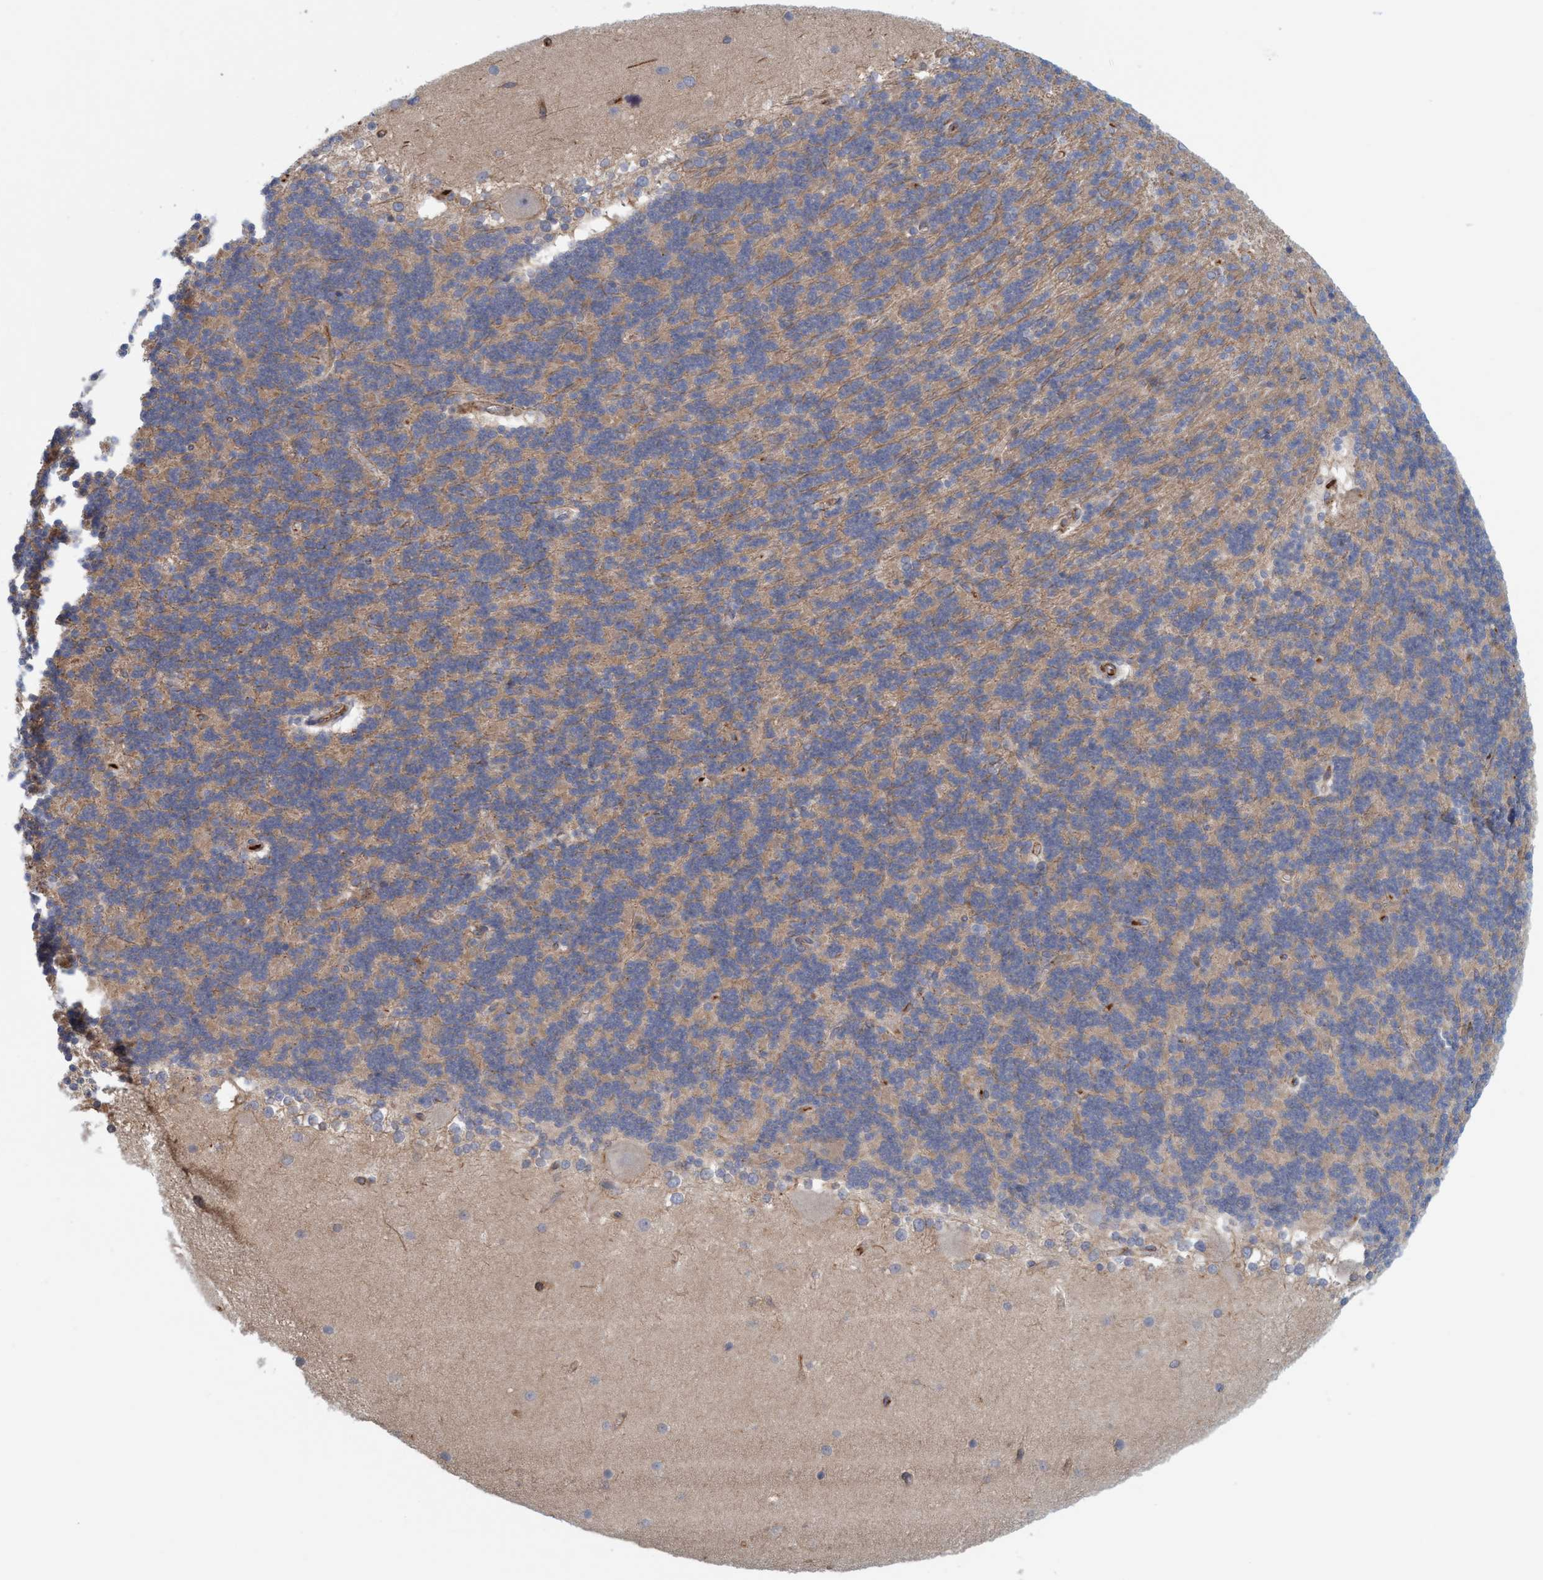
{"staining": {"intensity": "moderate", "quantity": ">75%", "location": "cytoplasmic/membranous"}, "tissue": "cerebellum", "cell_type": "Cells in granular layer", "image_type": "normal", "snomed": [{"axis": "morphology", "description": "Normal tissue, NOS"}, {"axis": "topography", "description": "Cerebellum"}], "caption": "Immunohistochemical staining of benign cerebellum reveals moderate cytoplasmic/membranous protein positivity in about >75% of cells in granular layer.", "gene": "SPECC1", "patient": {"sex": "female", "age": 19}}